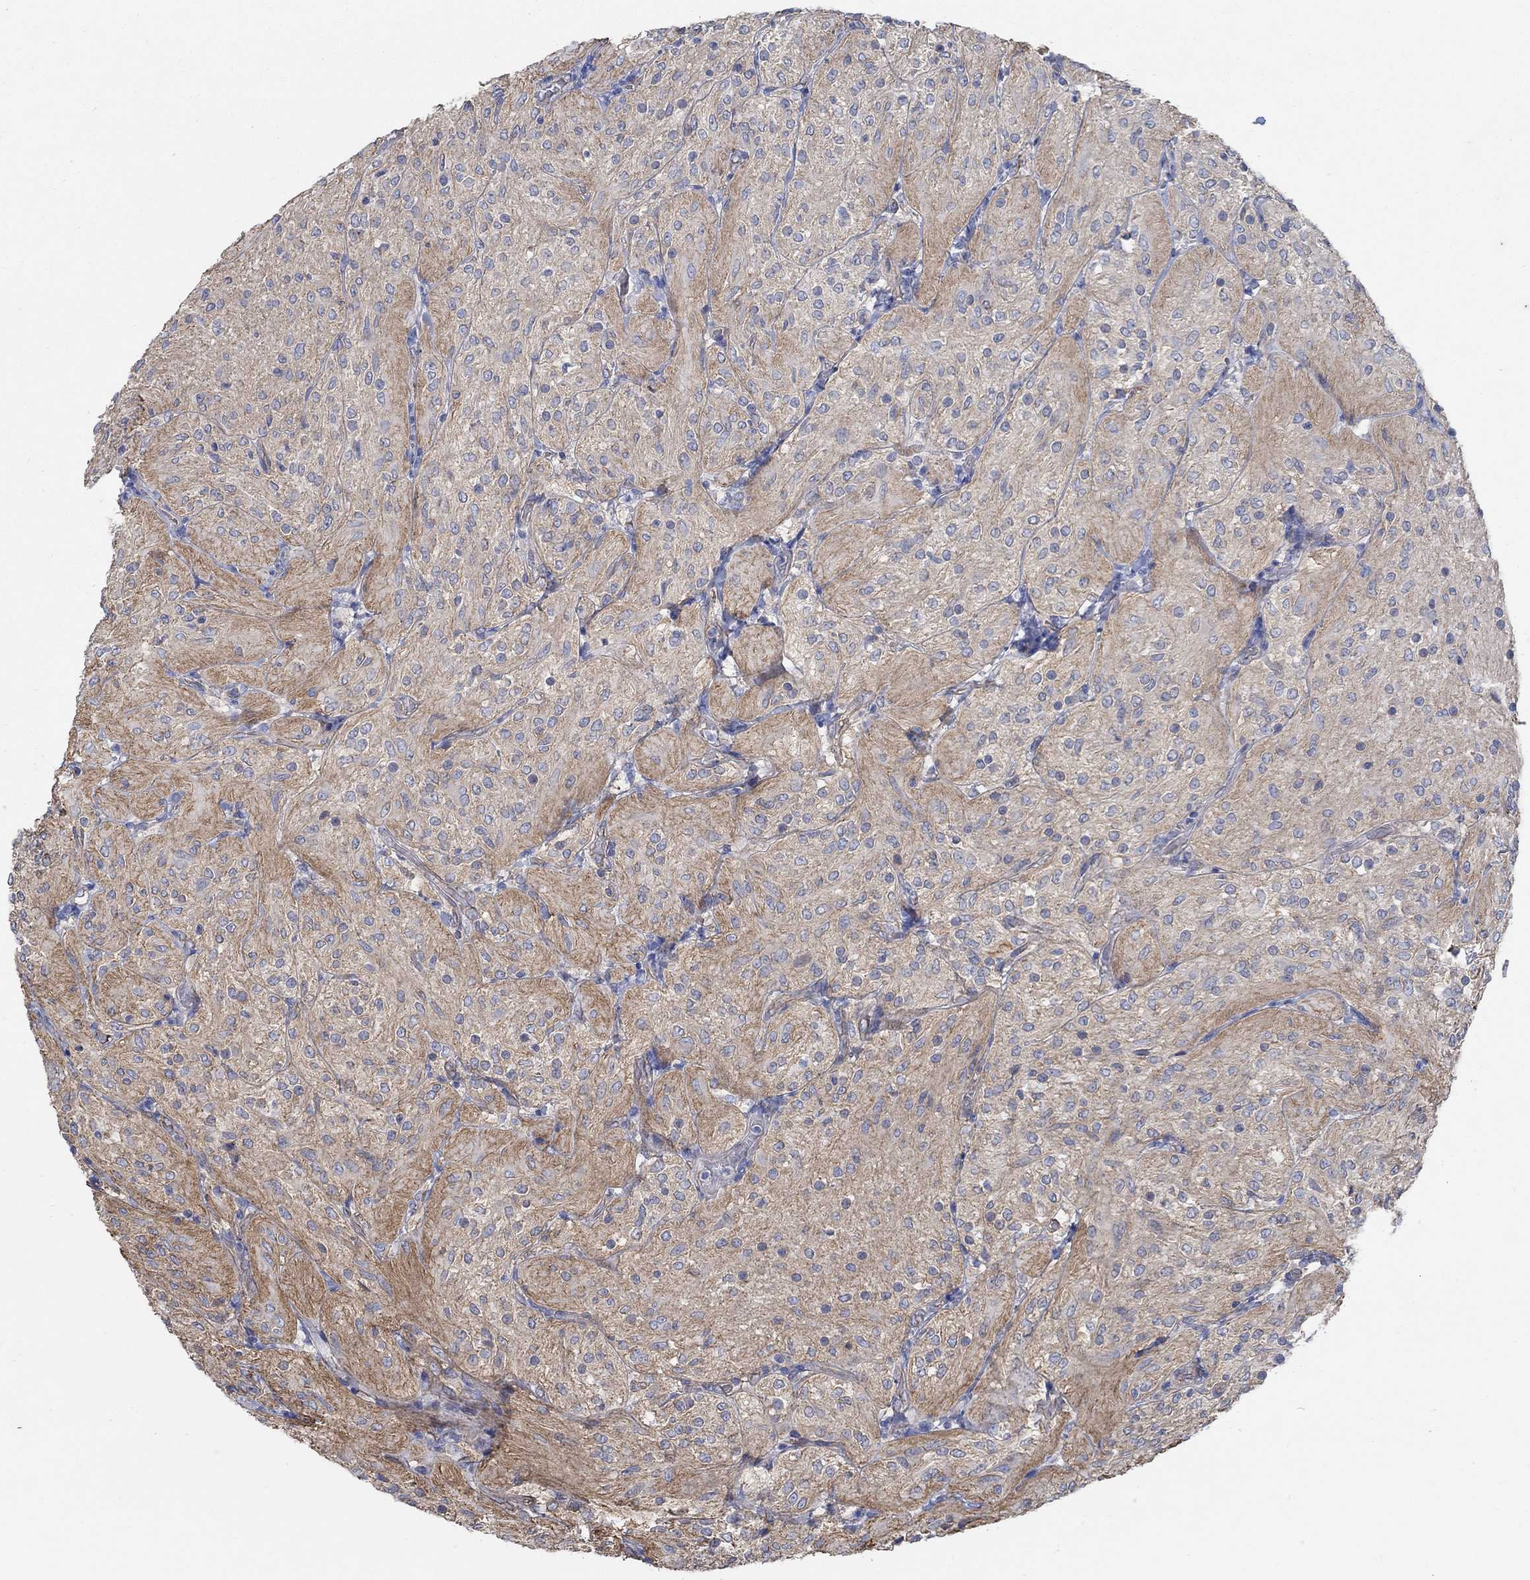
{"staining": {"intensity": "negative", "quantity": "none", "location": "none"}, "tissue": "glioma", "cell_type": "Tumor cells", "image_type": "cancer", "snomed": [{"axis": "morphology", "description": "Glioma, malignant, Low grade"}, {"axis": "topography", "description": "Brain"}], "caption": "DAB (3,3'-diaminobenzidine) immunohistochemical staining of human glioma displays no significant expression in tumor cells.", "gene": "TMEM198", "patient": {"sex": "male", "age": 3}}